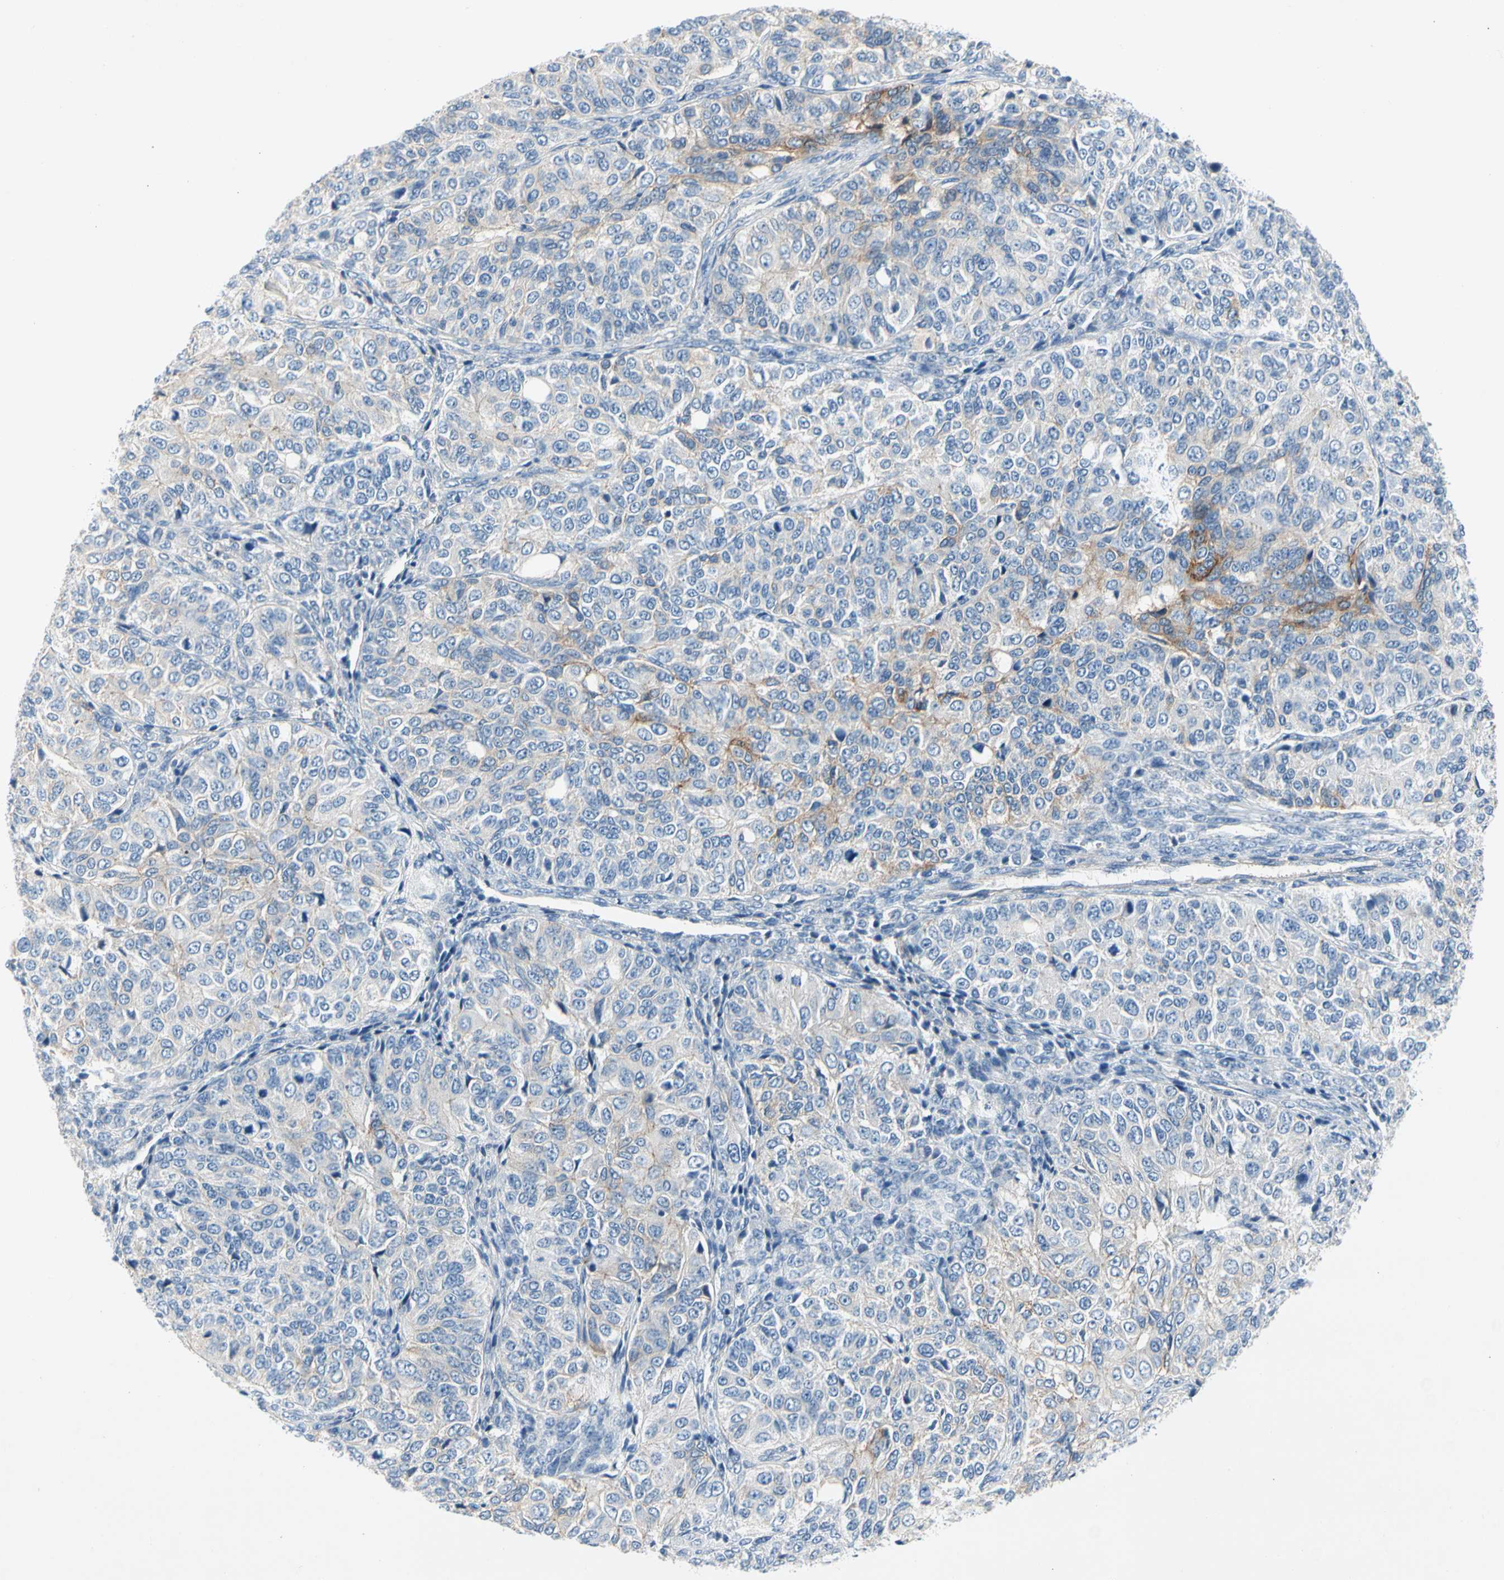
{"staining": {"intensity": "weak", "quantity": "25%-75%", "location": "cytoplasmic/membranous"}, "tissue": "ovarian cancer", "cell_type": "Tumor cells", "image_type": "cancer", "snomed": [{"axis": "morphology", "description": "Carcinoma, endometroid"}, {"axis": "topography", "description": "Ovary"}], "caption": "Tumor cells show weak cytoplasmic/membranous staining in about 25%-75% of cells in ovarian cancer.", "gene": "CA14", "patient": {"sex": "female", "age": 51}}